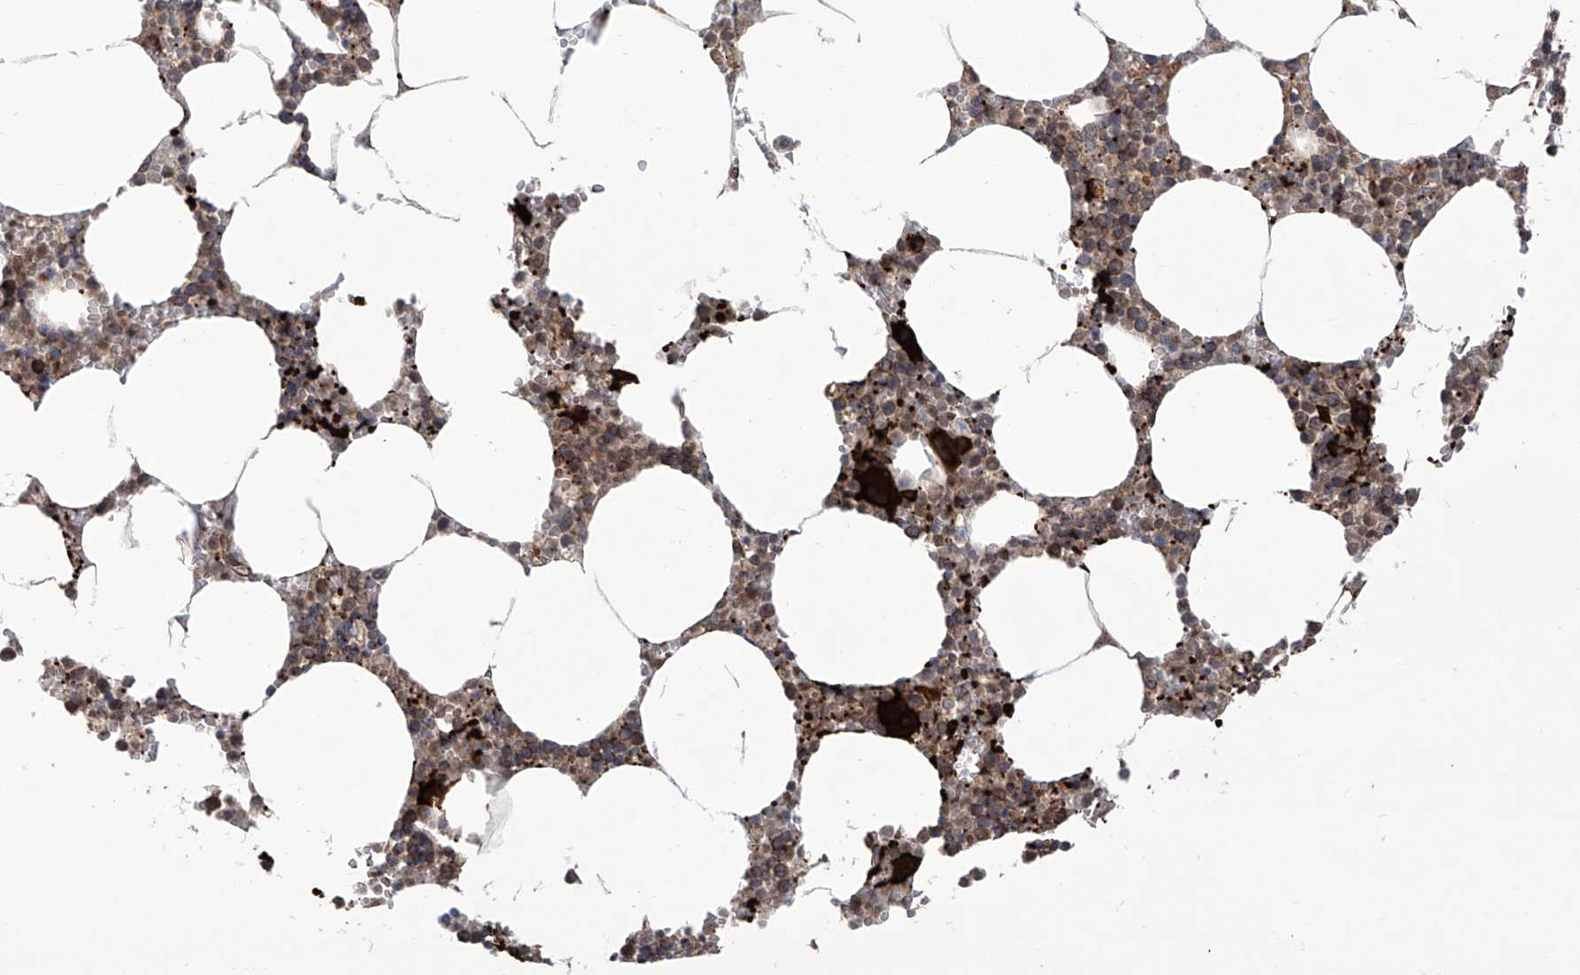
{"staining": {"intensity": "strong", "quantity": "25%-75%", "location": "cytoplasmic/membranous"}, "tissue": "bone marrow", "cell_type": "Hematopoietic cells", "image_type": "normal", "snomed": [{"axis": "morphology", "description": "Normal tissue, NOS"}, {"axis": "topography", "description": "Bone marrow"}], "caption": "Protein positivity by immunohistochemistry shows strong cytoplasmic/membranous expression in approximately 25%-75% of hematopoietic cells in unremarkable bone marrow.", "gene": "APAF1", "patient": {"sex": "male", "age": 70}}